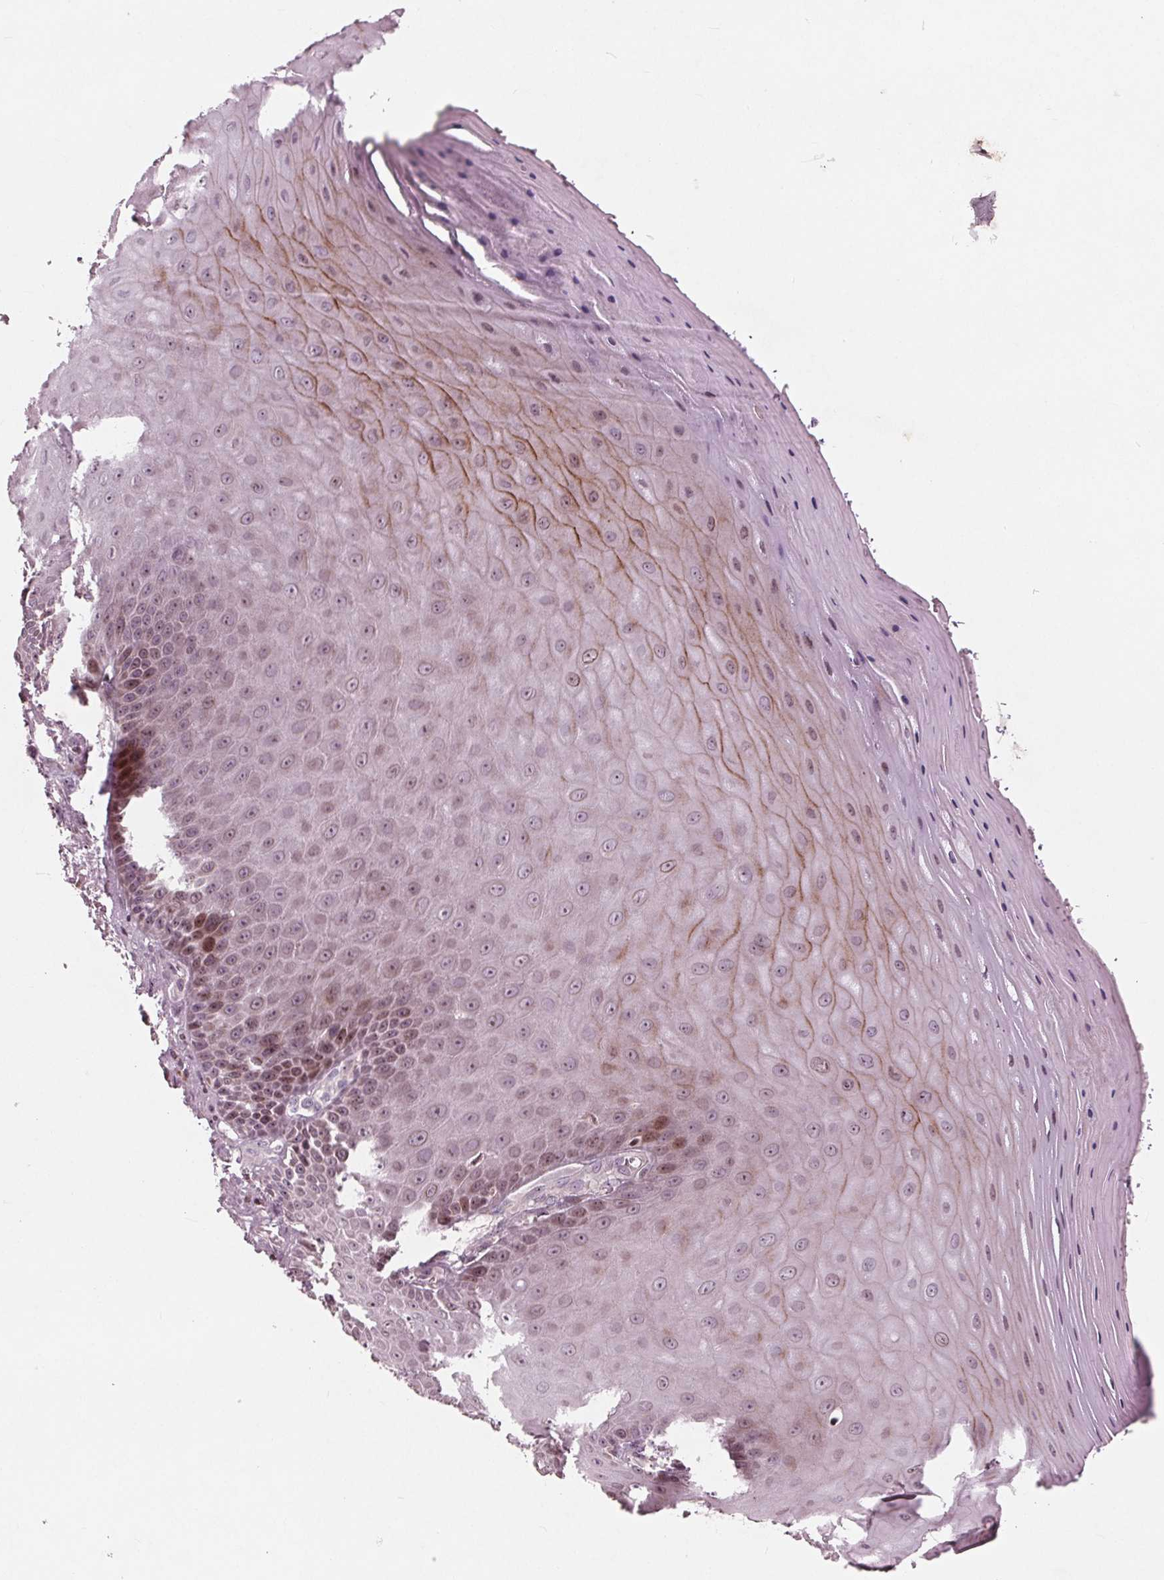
{"staining": {"intensity": "weak", "quantity": "25%-75%", "location": "cytoplasmic/membranous,nuclear"}, "tissue": "vagina", "cell_type": "Squamous epithelial cells", "image_type": "normal", "snomed": [{"axis": "morphology", "description": "Normal tissue, NOS"}, {"axis": "topography", "description": "Vagina"}], "caption": "Squamous epithelial cells demonstrate weak cytoplasmic/membranous,nuclear expression in approximately 25%-75% of cells in benign vagina.", "gene": "NUP210", "patient": {"sex": "female", "age": 83}}